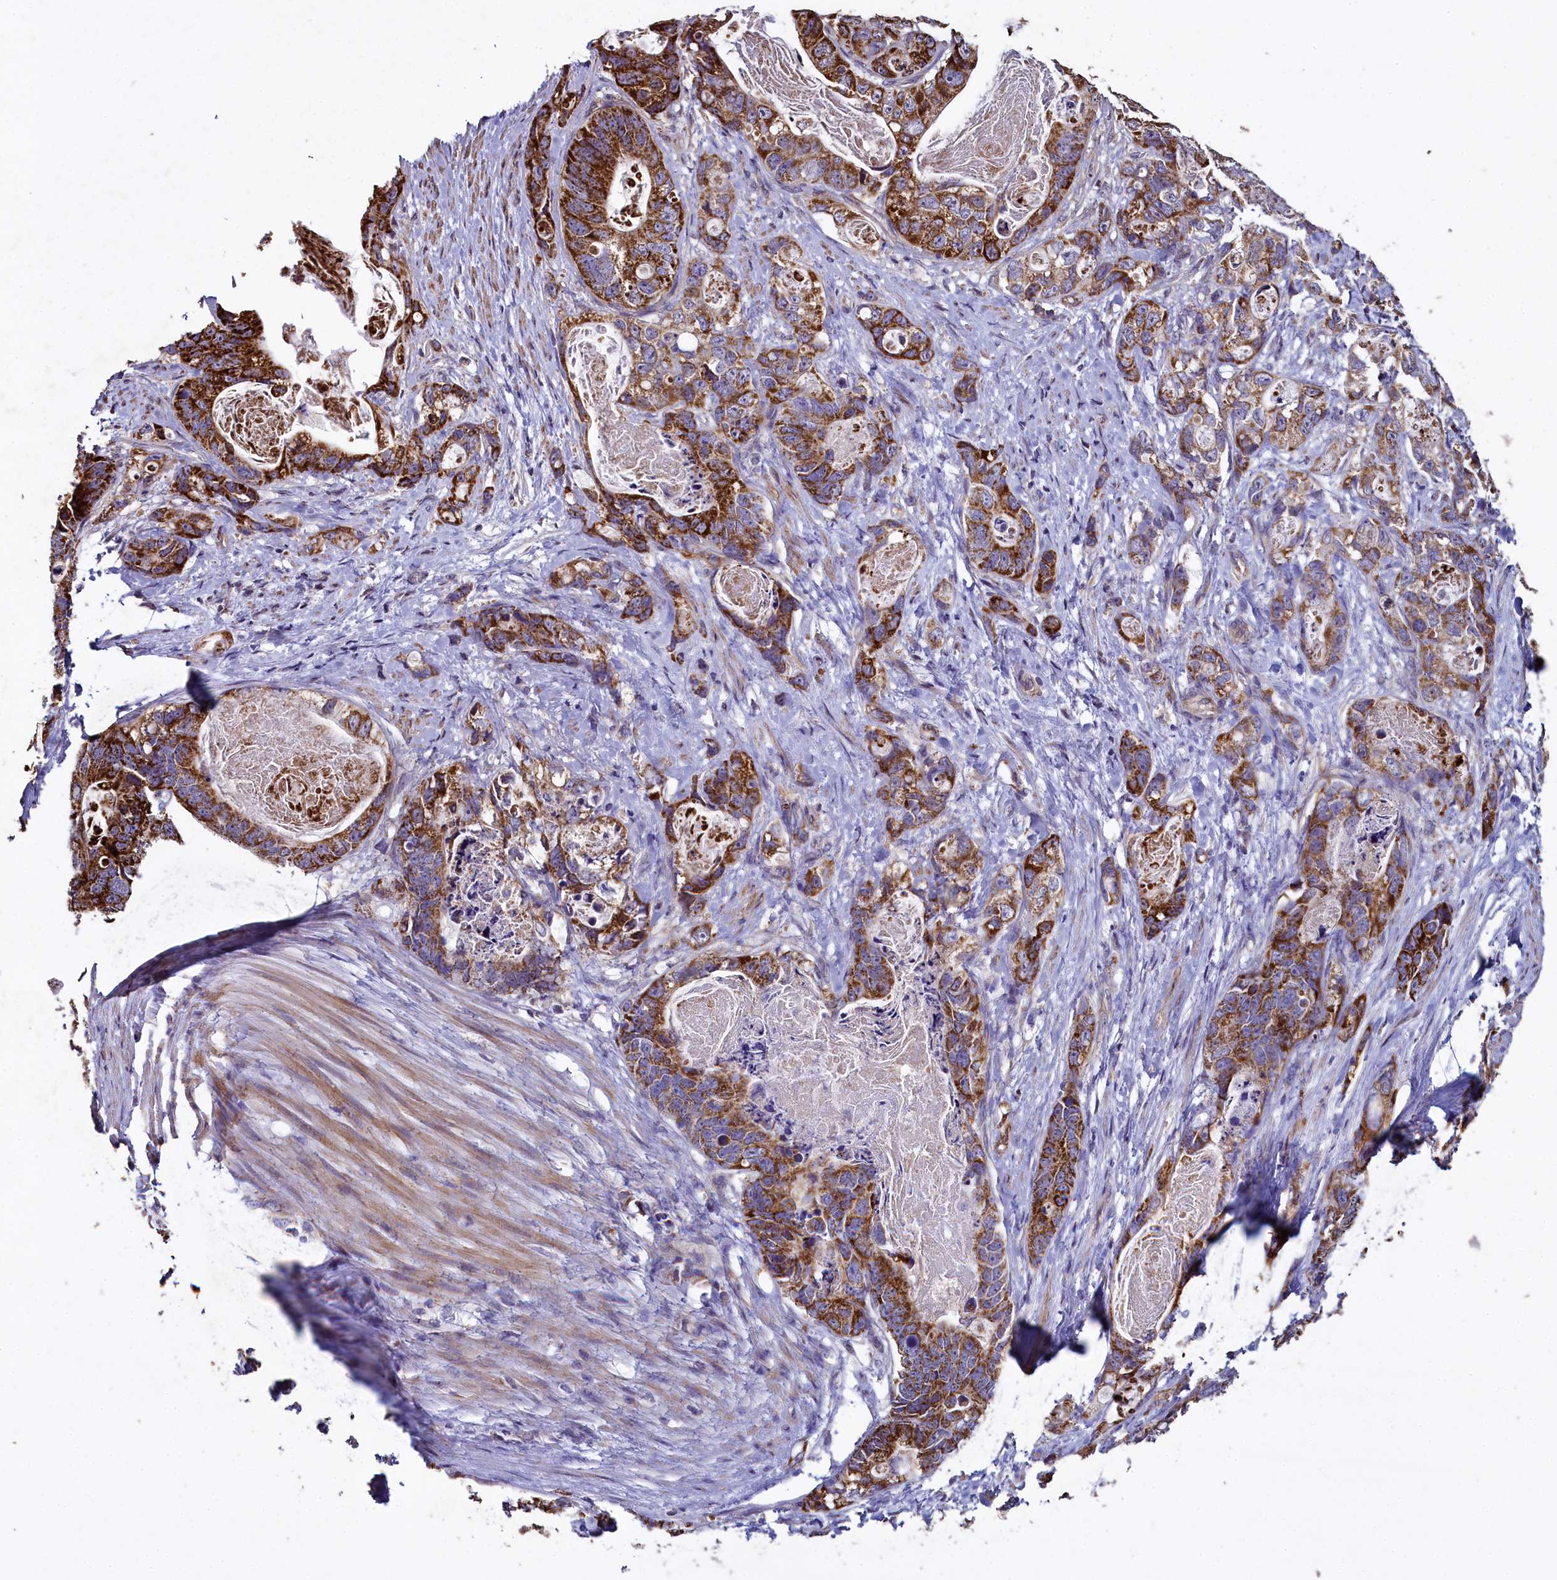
{"staining": {"intensity": "strong", "quantity": ">75%", "location": "cytoplasmic/membranous"}, "tissue": "stomach cancer", "cell_type": "Tumor cells", "image_type": "cancer", "snomed": [{"axis": "morphology", "description": "Normal tissue, NOS"}, {"axis": "morphology", "description": "Adenocarcinoma, NOS"}, {"axis": "topography", "description": "Stomach"}], "caption": "This histopathology image reveals immunohistochemistry staining of adenocarcinoma (stomach), with high strong cytoplasmic/membranous expression in about >75% of tumor cells.", "gene": "COQ9", "patient": {"sex": "female", "age": 89}}